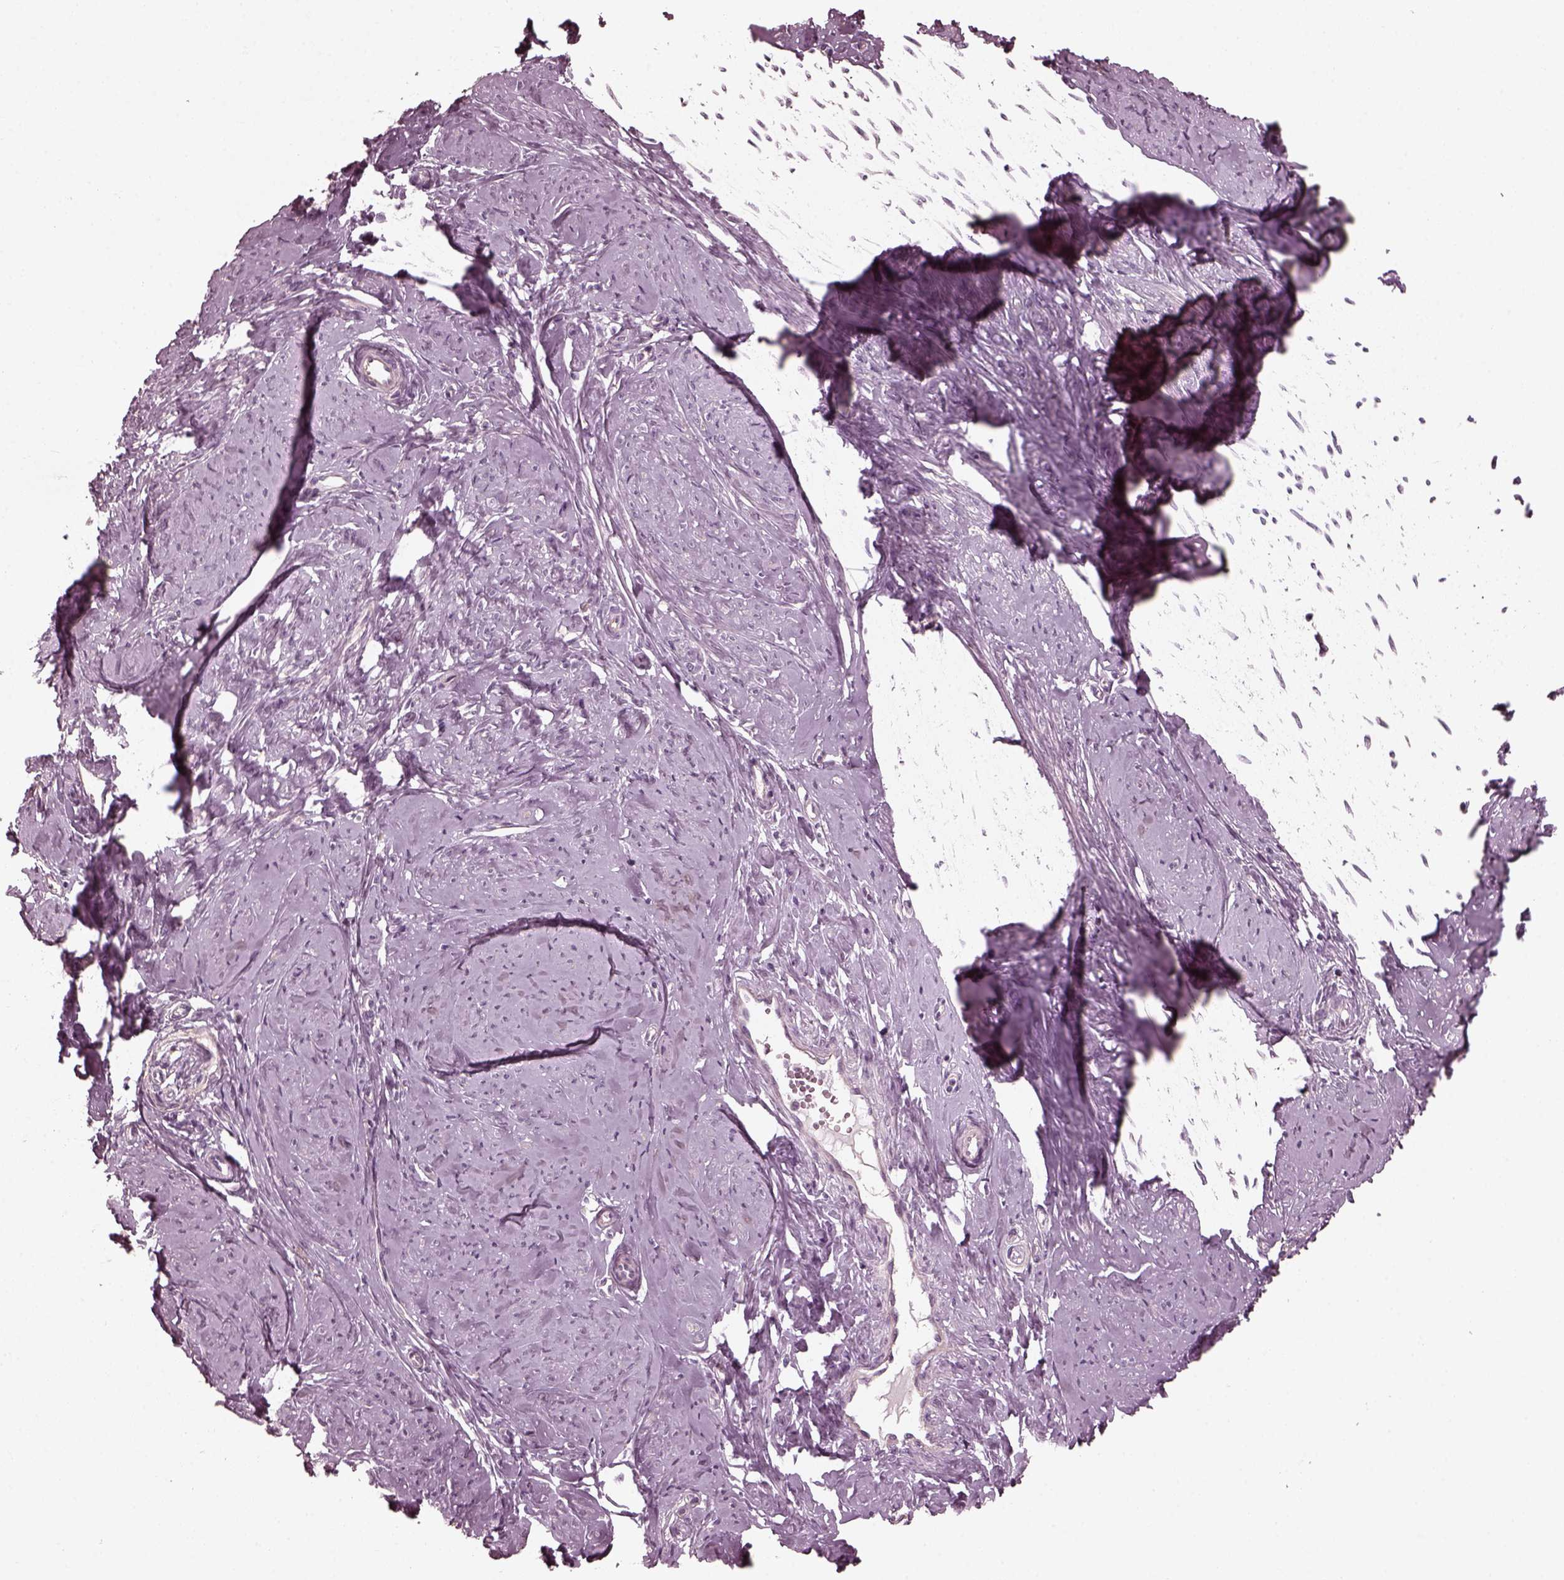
{"staining": {"intensity": "negative", "quantity": "none", "location": "none"}, "tissue": "smooth muscle", "cell_type": "Smooth muscle cells", "image_type": "normal", "snomed": [{"axis": "morphology", "description": "Normal tissue, NOS"}, {"axis": "topography", "description": "Smooth muscle"}], "caption": "Immunohistochemistry (IHC) histopathology image of benign smooth muscle stained for a protein (brown), which reveals no positivity in smooth muscle cells. (DAB (3,3'-diaminobenzidine) IHC visualized using brightfield microscopy, high magnification).", "gene": "KIF6", "patient": {"sex": "female", "age": 48}}